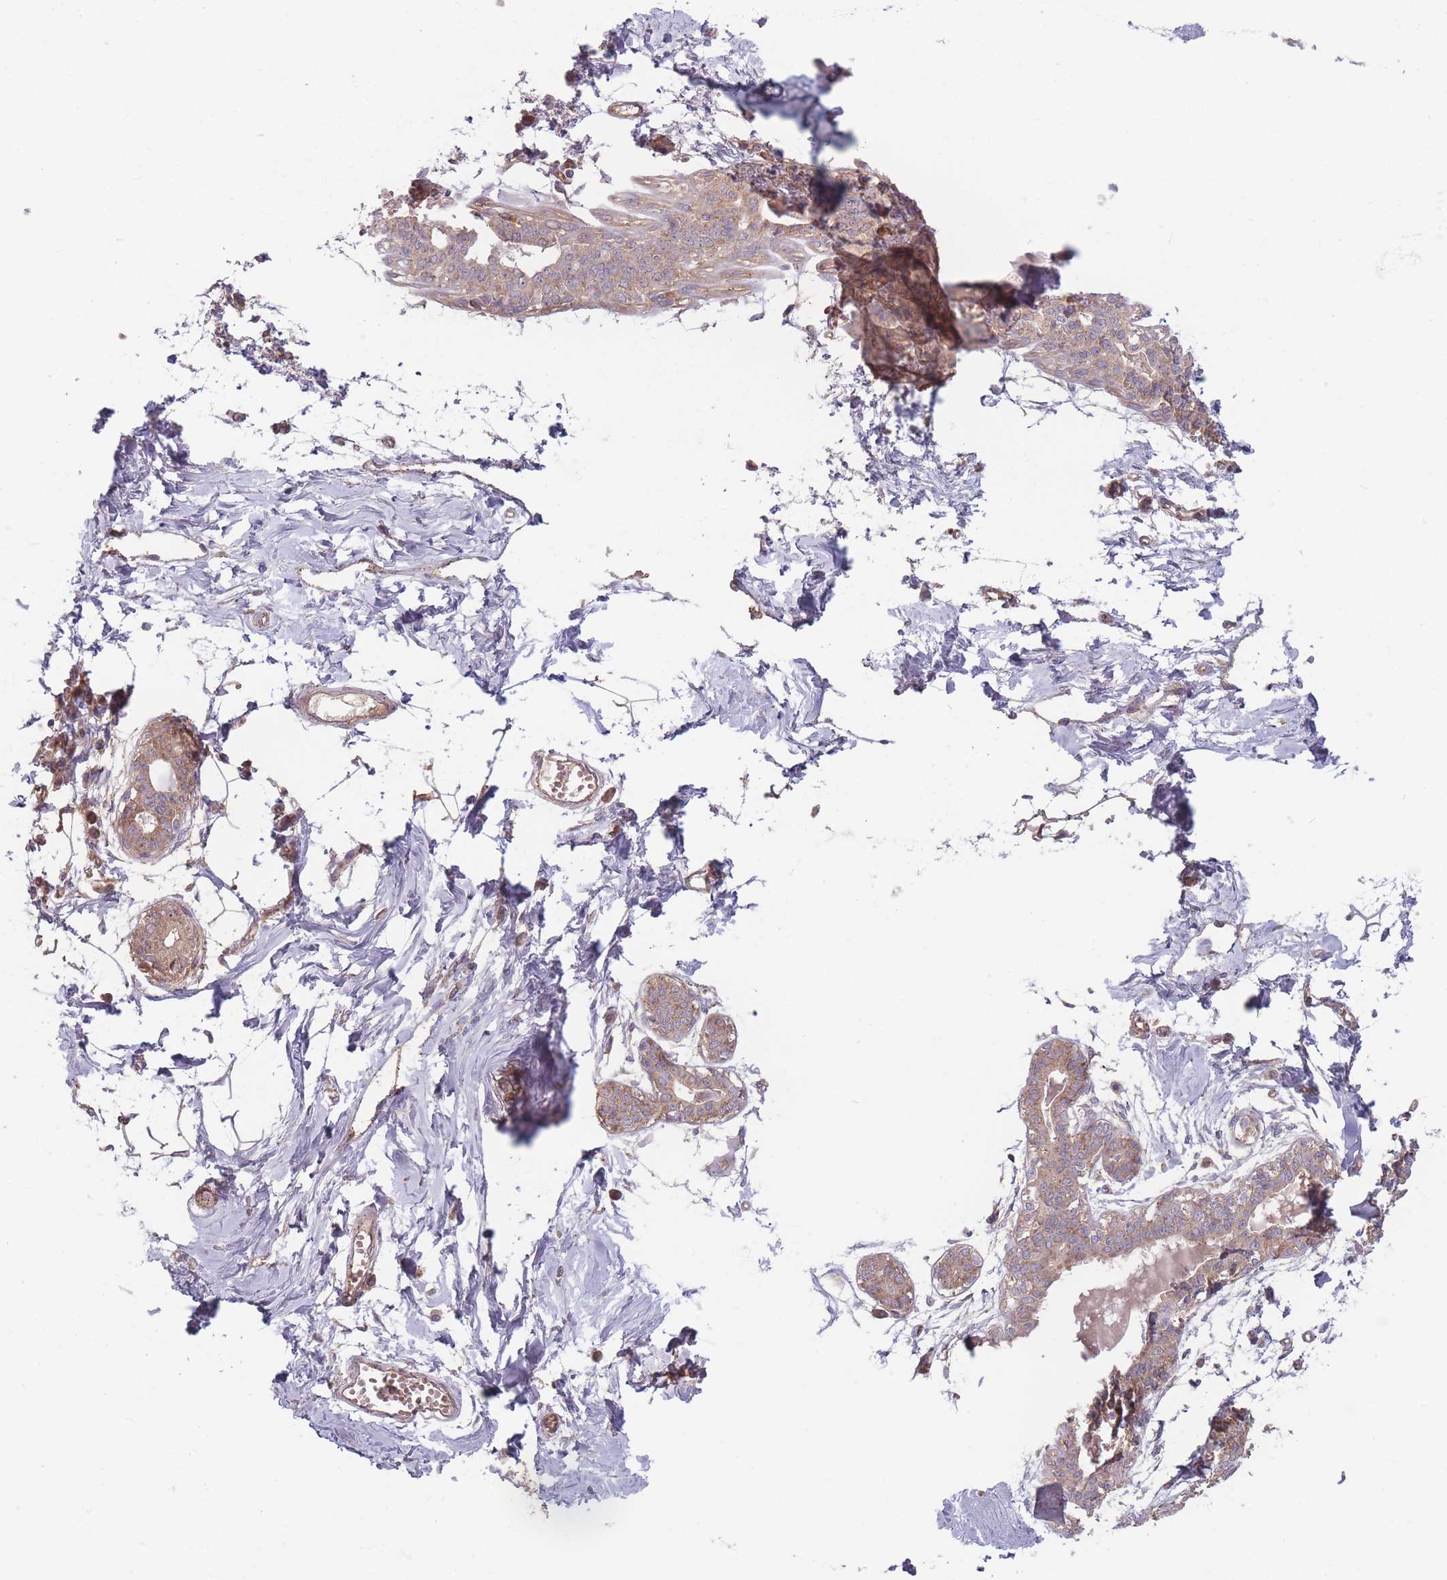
{"staining": {"intensity": "weak", "quantity": "25%-75%", "location": "cytoplasmic/membranous"}, "tissue": "breast", "cell_type": "Adipocytes", "image_type": "normal", "snomed": [{"axis": "morphology", "description": "Normal tissue, NOS"}, {"axis": "topography", "description": "Breast"}], "caption": "Benign breast was stained to show a protein in brown. There is low levels of weak cytoplasmic/membranous positivity in approximately 25%-75% of adipocytes. (DAB (3,3'-diaminobenzidine) = brown stain, brightfield microscopy at high magnification).", "gene": "ATP5MGL", "patient": {"sex": "female", "age": 45}}